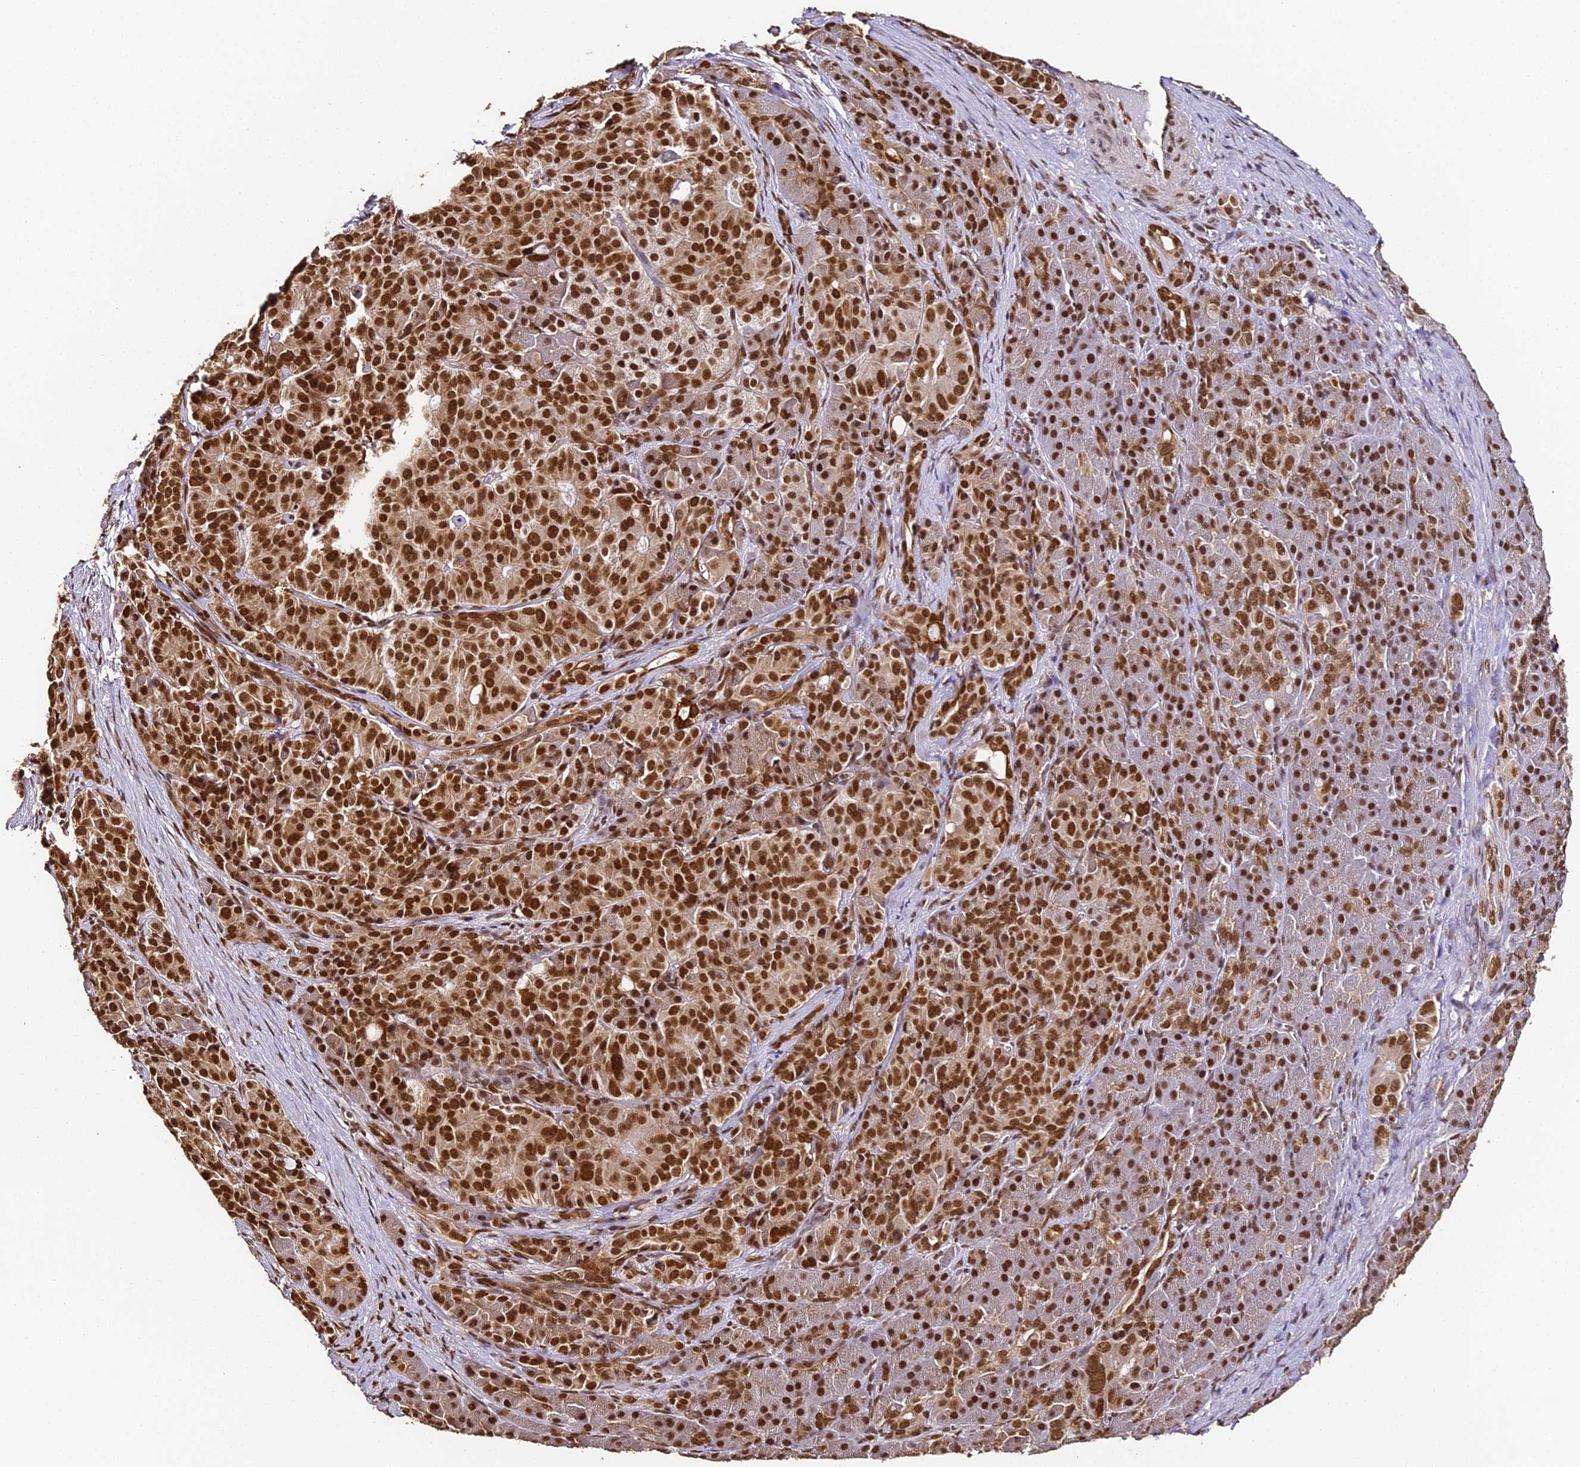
{"staining": {"intensity": "strong", "quantity": ">75%", "location": "nuclear"}, "tissue": "pancreatic cancer", "cell_type": "Tumor cells", "image_type": "cancer", "snomed": [{"axis": "morphology", "description": "Adenocarcinoma, NOS"}, {"axis": "topography", "description": "Pancreas"}], "caption": "Human pancreatic cancer (adenocarcinoma) stained with a protein marker reveals strong staining in tumor cells.", "gene": "HNRNPA1", "patient": {"sex": "female", "age": 74}}